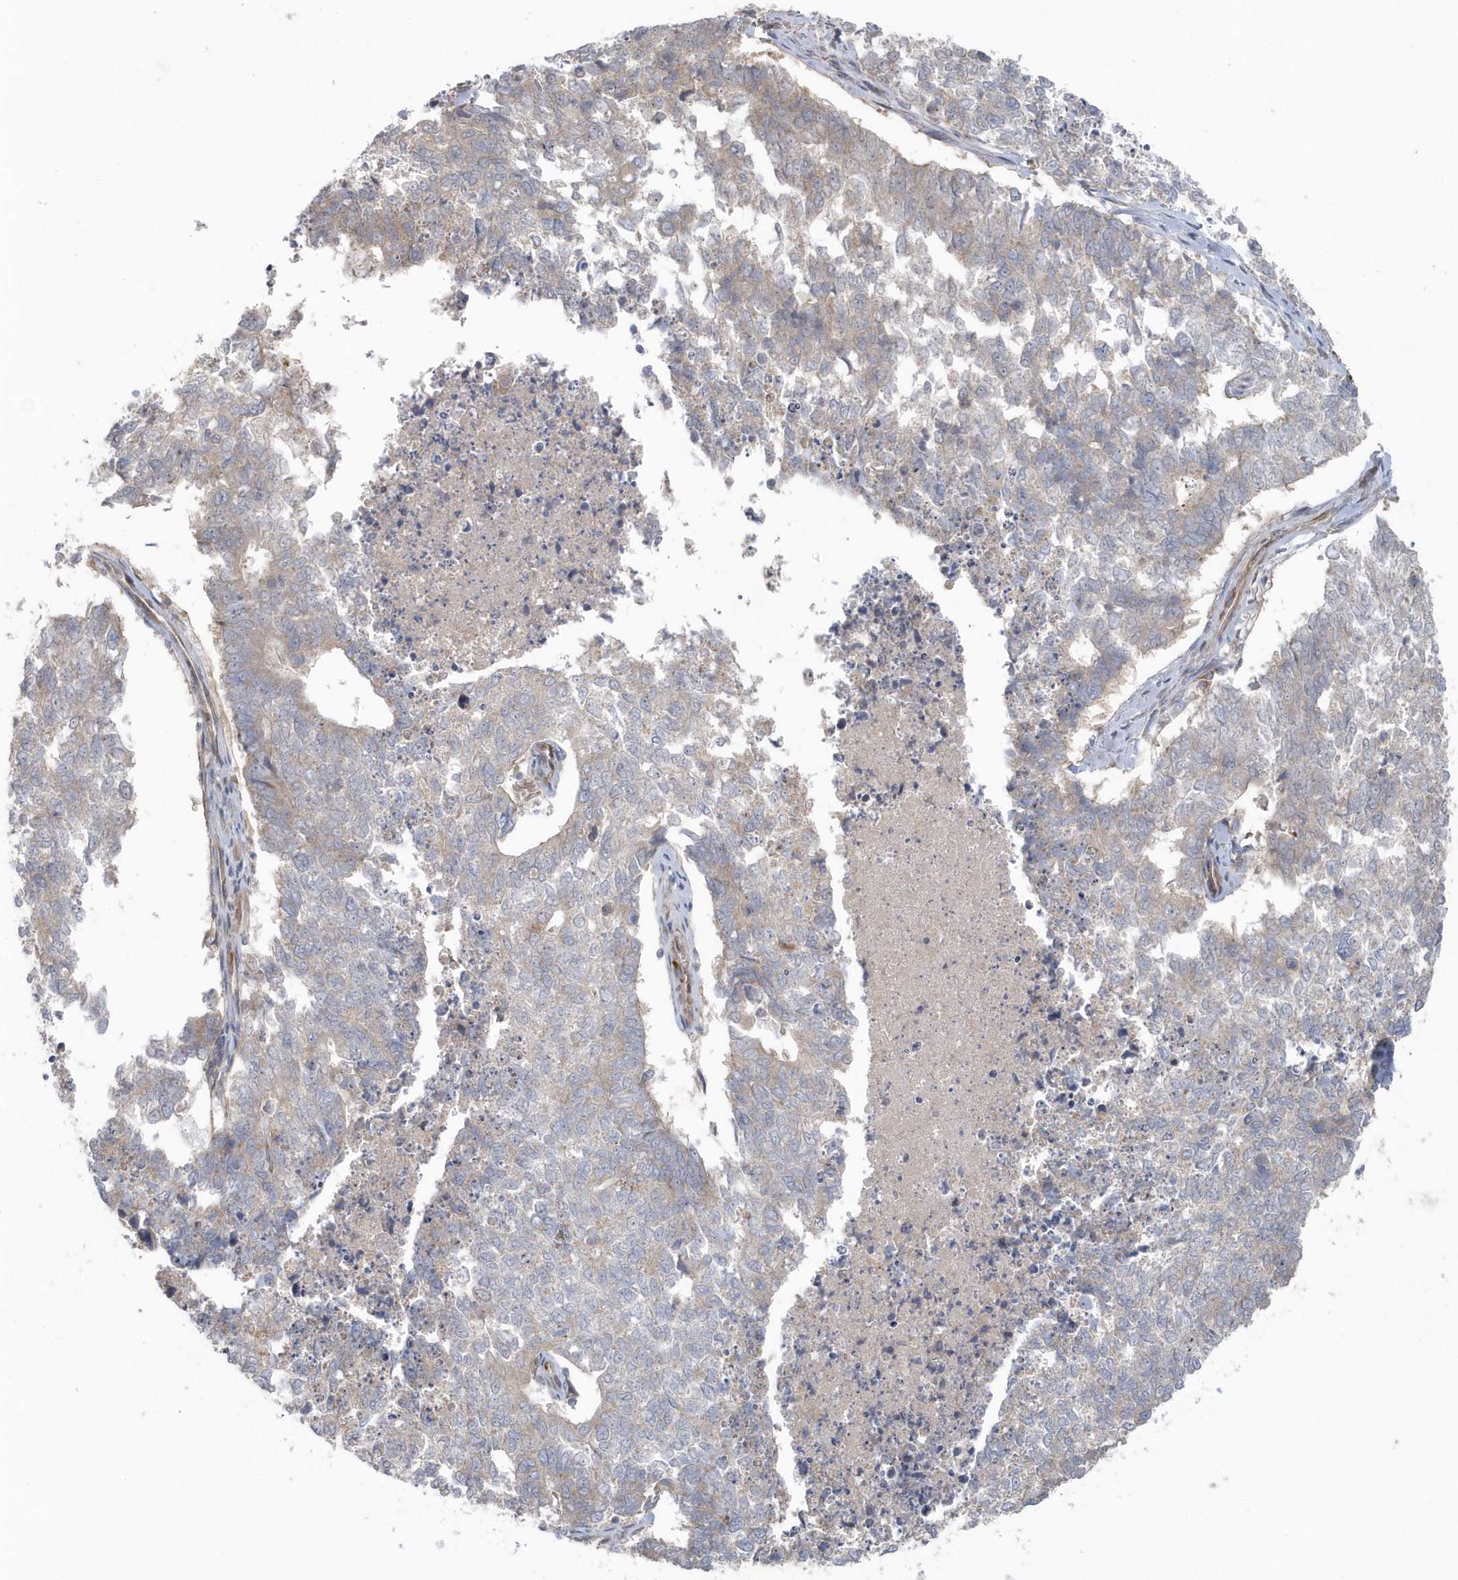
{"staining": {"intensity": "weak", "quantity": "<25%", "location": "cytoplasmic/membranous"}, "tissue": "cervical cancer", "cell_type": "Tumor cells", "image_type": "cancer", "snomed": [{"axis": "morphology", "description": "Squamous cell carcinoma, NOS"}, {"axis": "topography", "description": "Cervix"}], "caption": "This image is of cervical cancer stained with IHC to label a protein in brown with the nuclei are counter-stained blue. There is no staining in tumor cells. The staining is performed using DAB brown chromogen with nuclei counter-stained in using hematoxylin.", "gene": "ACTR1A", "patient": {"sex": "female", "age": 63}}